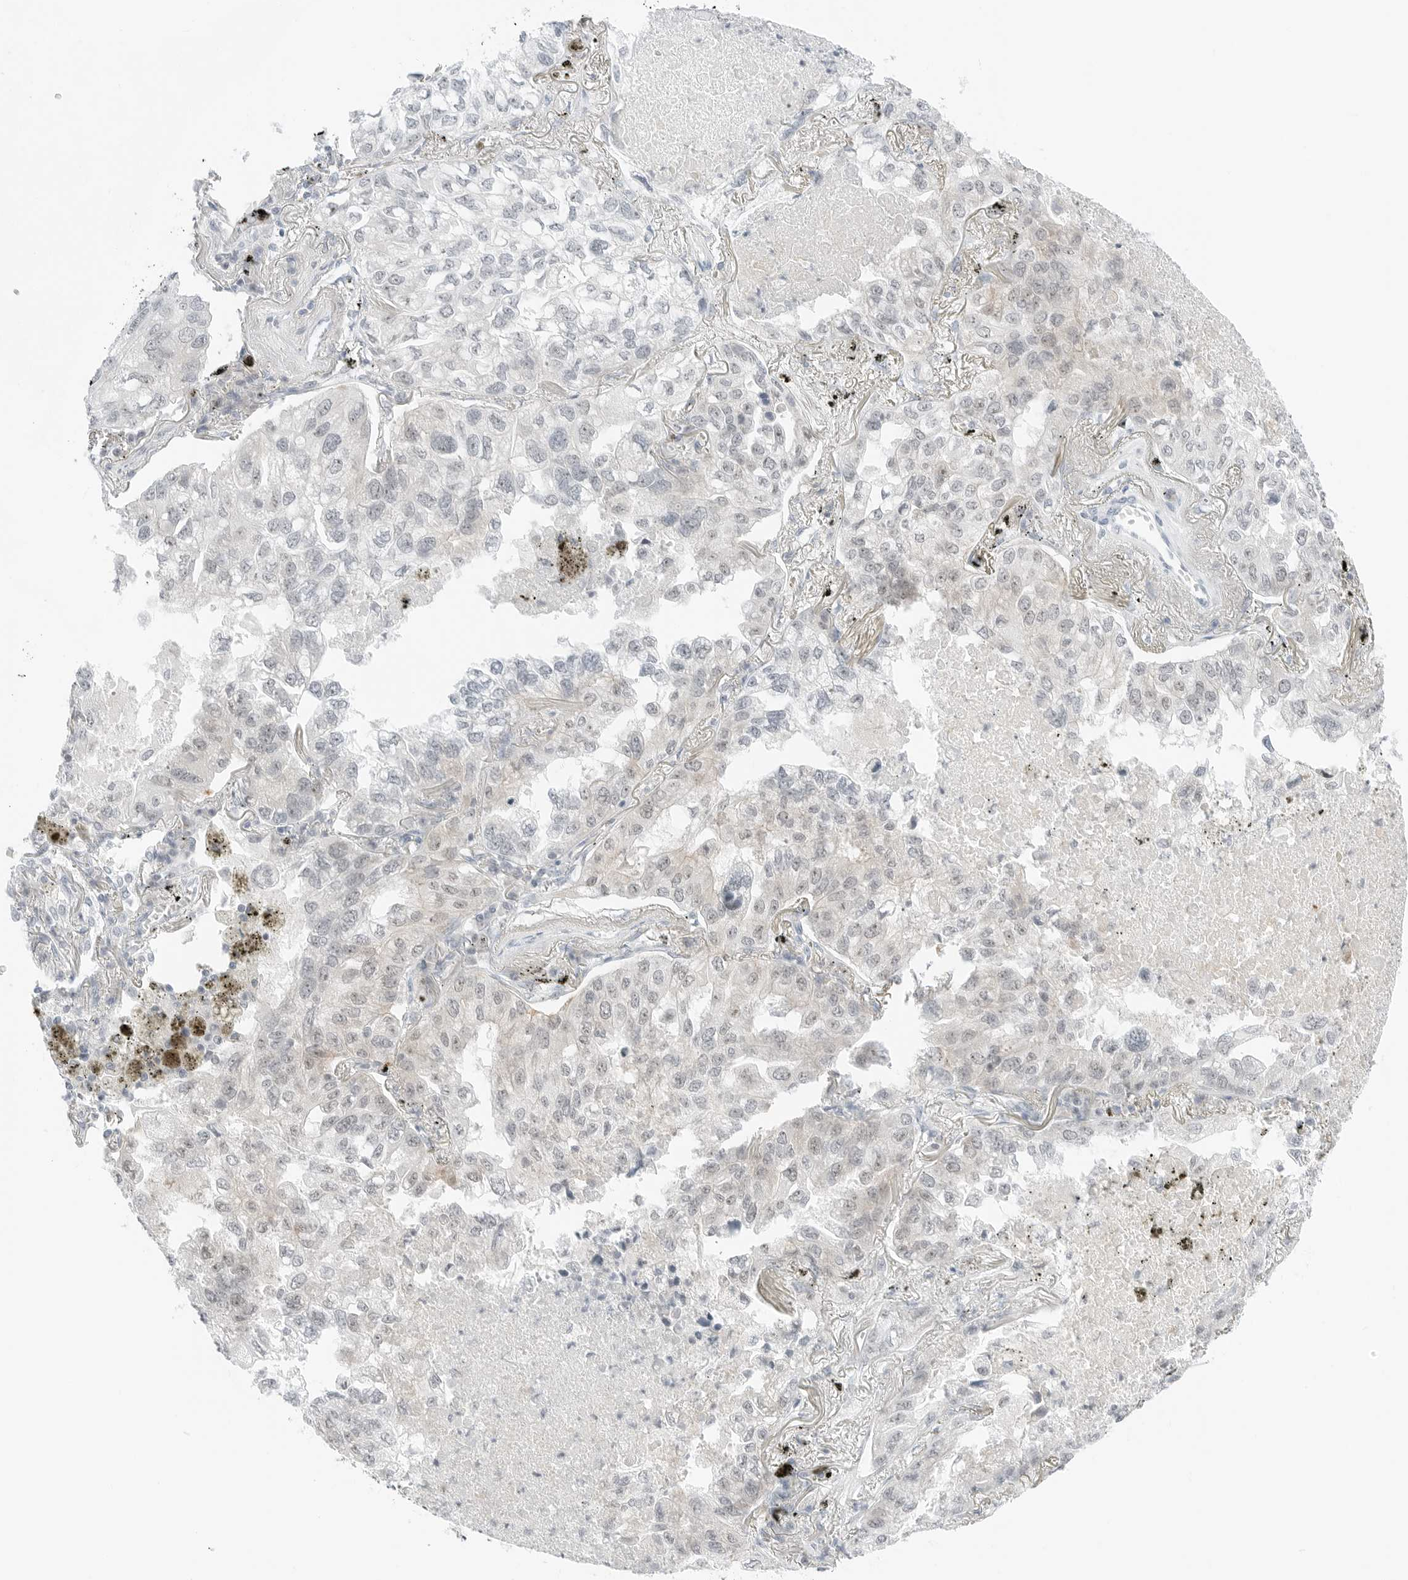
{"staining": {"intensity": "weak", "quantity": "<25%", "location": "nuclear"}, "tissue": "lung cancer", "cell_type": "Tumor cells", "image_type": "cancer", "snomed": [{"axis": "morphology", "description": "Adenocarcinoma, NOS"}, {"axis": "topography", "description": "Lung"}], "caption": "Immunohistochemical staining of human lung cancer (adenocarcinoma) demonstrates no significant staining in tumor cells.", "gene": "CCSAP", "patient": {"sex": "male", "age": 65}}